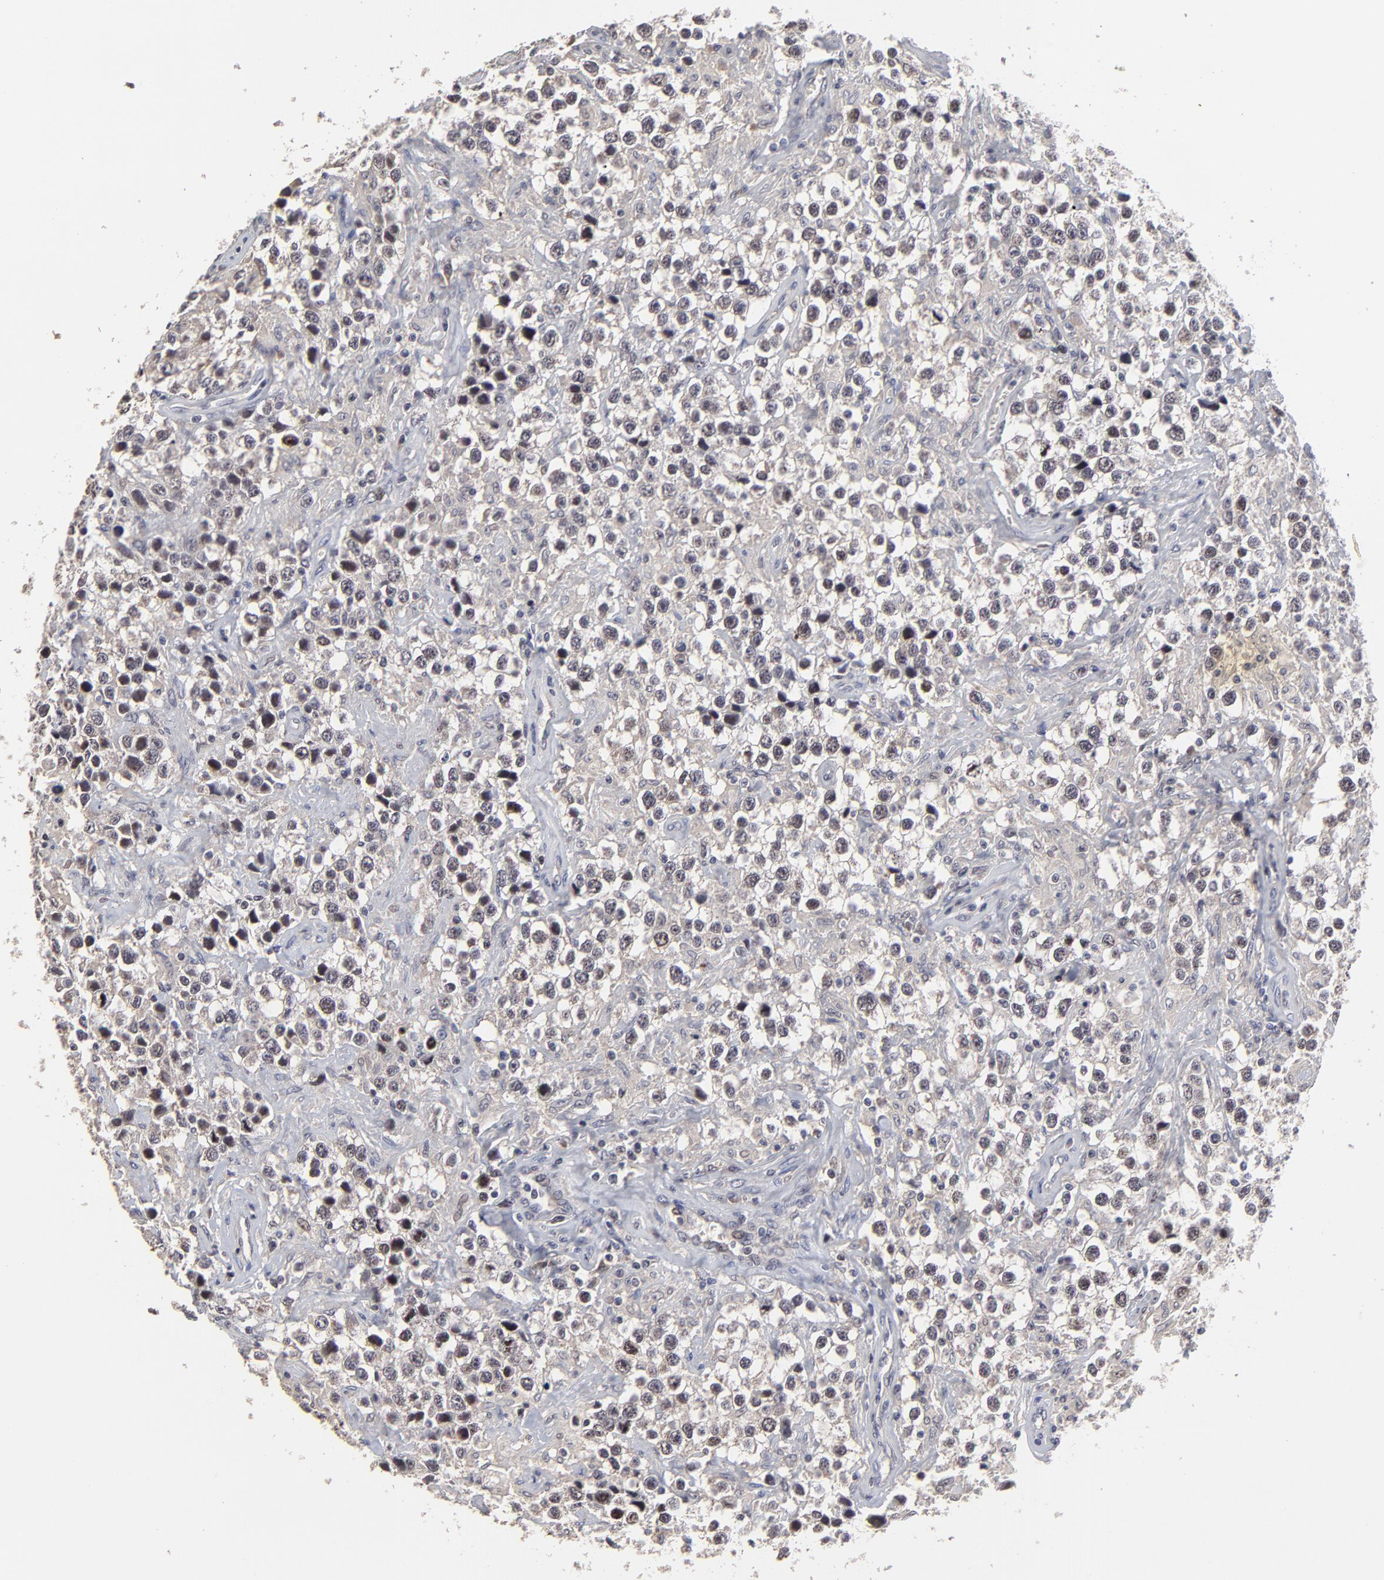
{"staining": {"intensity": "weak", "quantity": "<25%", "location": "cytoplasmic/membranous"}, "tissue": "testis cancer", "cell_type": "Tumor cells", "image_type": "cancer", "snomed": [{"axis": "morphology", "description": "Seminoma, NOS"}, {"axis": "topography", "description": "Testis"}], "caption": "DAB immunohistochemical staining of testis cancer reveals no significant positivity in tumor cells.", "gene": "FRMD8", "patient": {"sex": "male", "age": 43}}